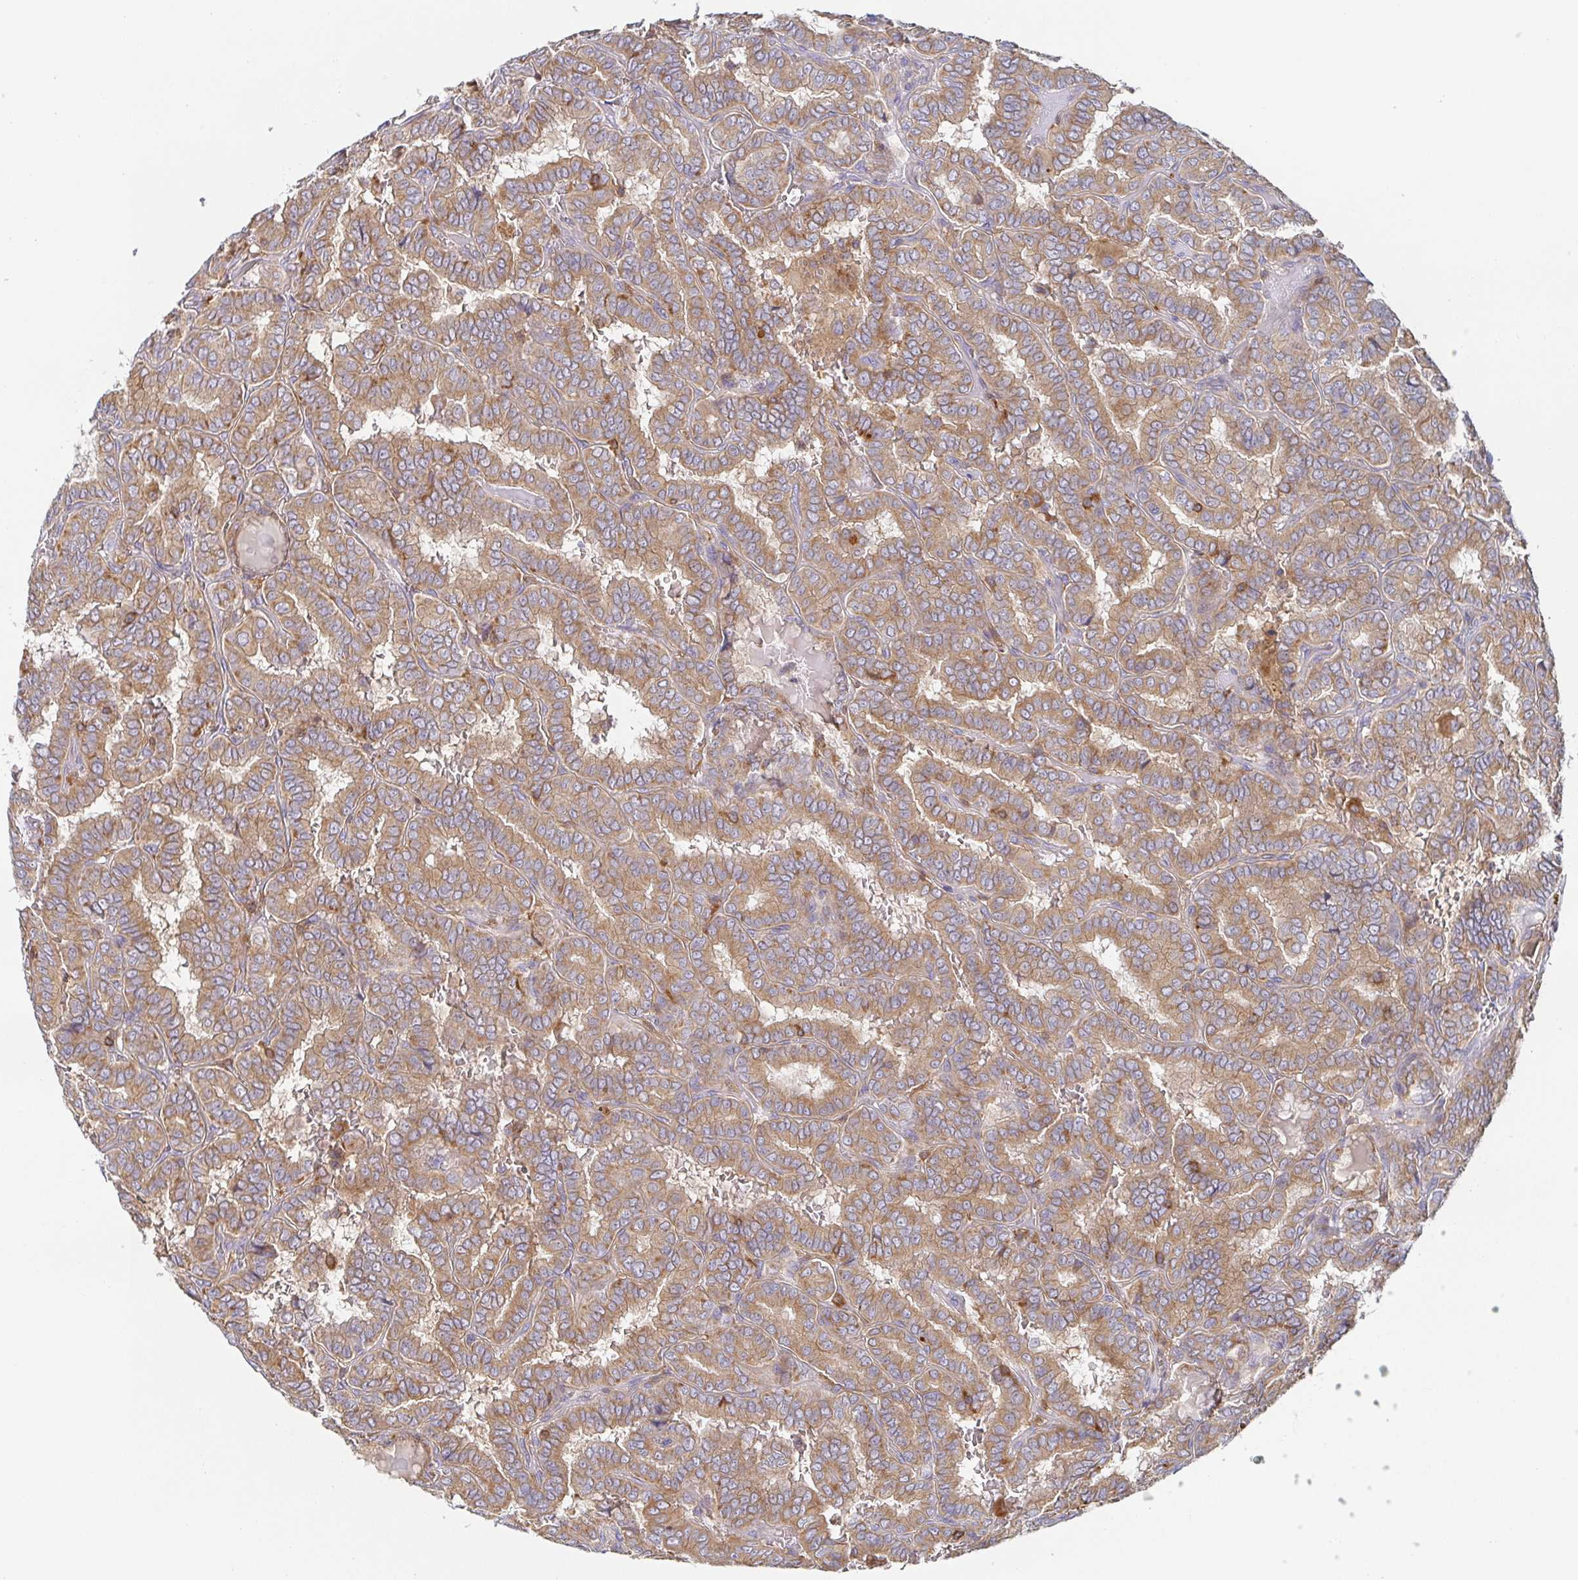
{"staining": {"intensity": "moderate", "quantity": ">75%", "location": "cytoplasmic/membranous"}, "tissue": "thyroid cancer", "cell_type": "Tumor cells", "image_type": "cancer", "snomed": [{"axis": "morphology", "description": "Papillary adenocarcinoma, NOS"}, {"axis": "topography", "description": "Thyroid gland"}], "caption": "Immunohistochemical staining of human papillary adenocarcinoma (thyroid) displays moderate cytoplasmic/membranous protein staining in about >75% of tumor cells.", "gene": "TUFT1", "patient": {"sex": "female", "age": 46}}